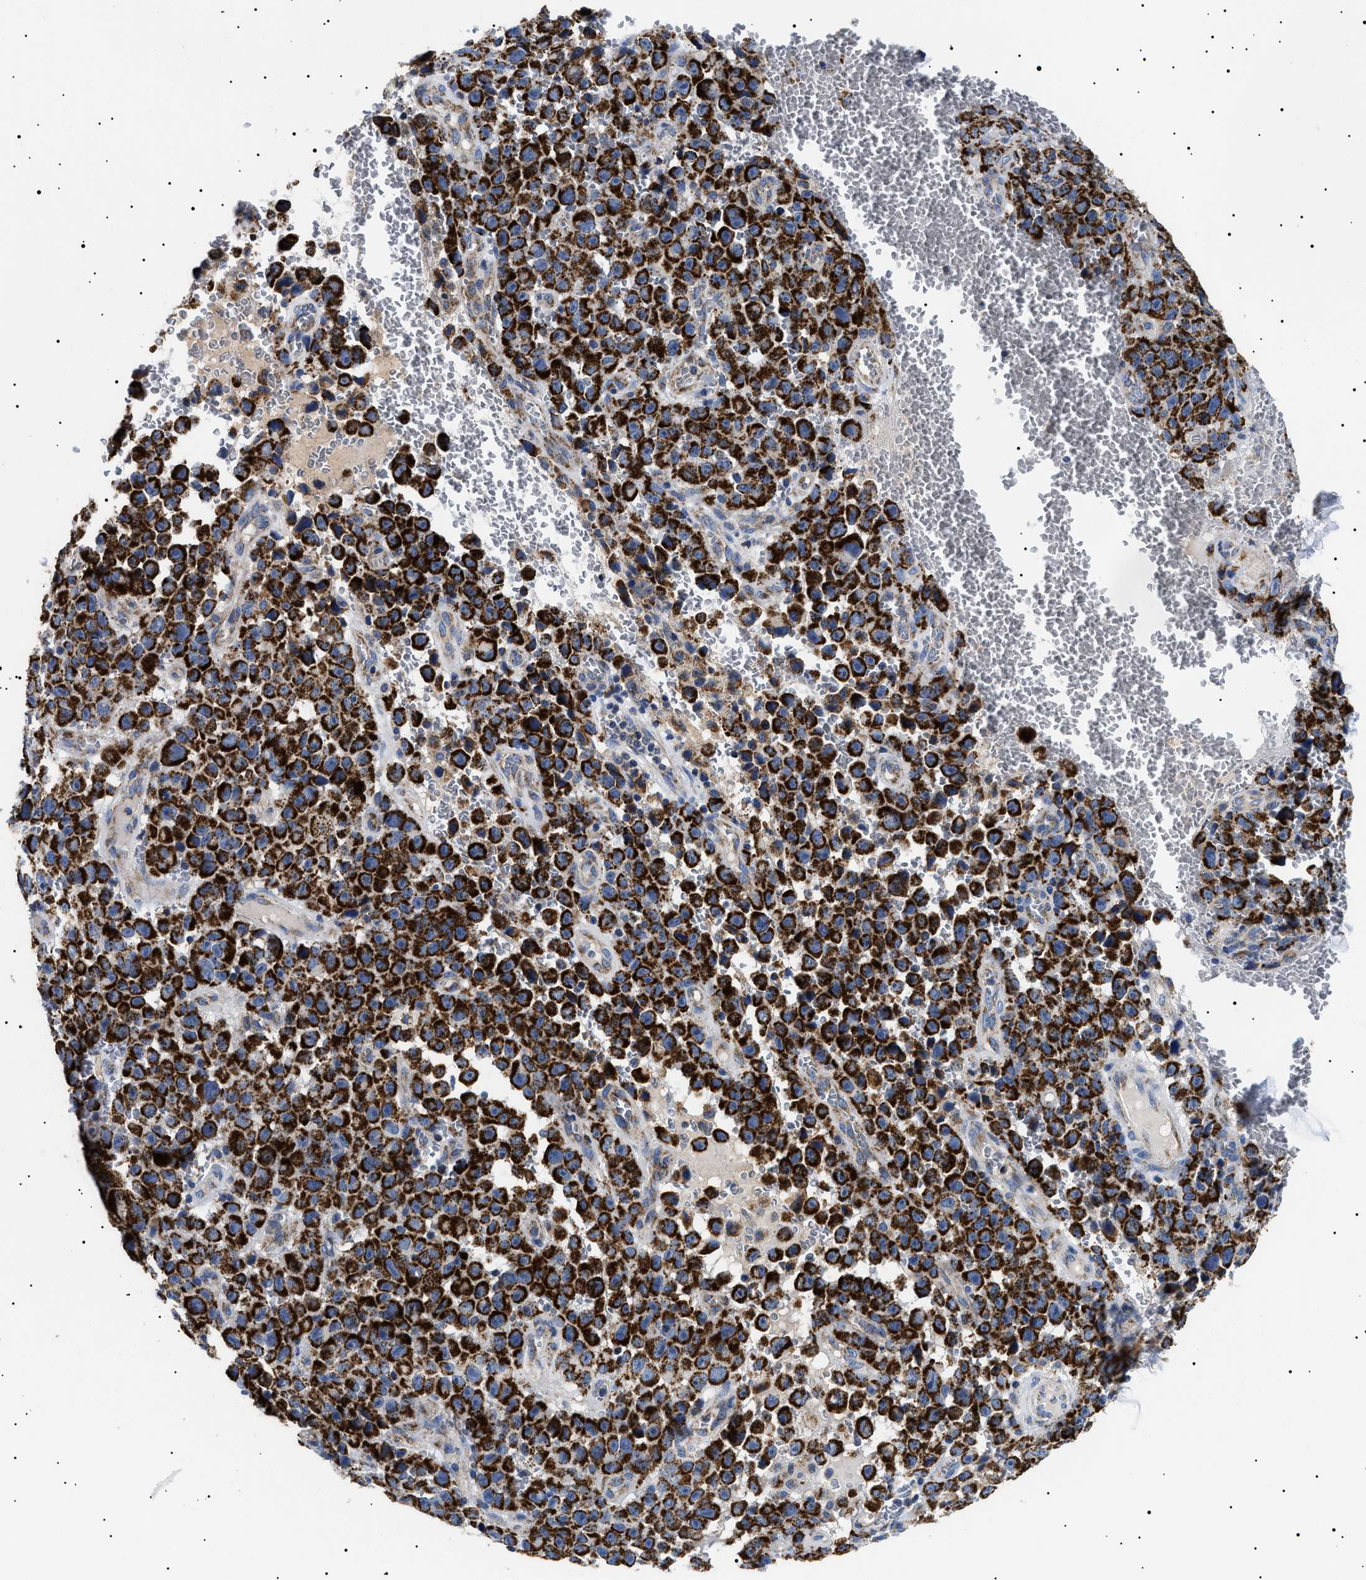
{"staining": {"intensity": "strong", "quantity": ">75%", "location": "cytoplasmic/membranous"}, "tissue": "melanoma", "cell_type": "Tumor cells", "image_type": "cancer", "snomed": [{"axis": "morphology", "description": "Malignant melanoma, NOS"}, {"axis": "topography", "description": "Skin"}], "caption": "IHC image of human malignant melanoma stained for a protein (brown), which demonstrates high levels of strong cytoplasmic/membranous expression in approximately >75% of tumor cells.", "gene": "CHRDL2", "patient": {"sex": "female", "age": 82}}